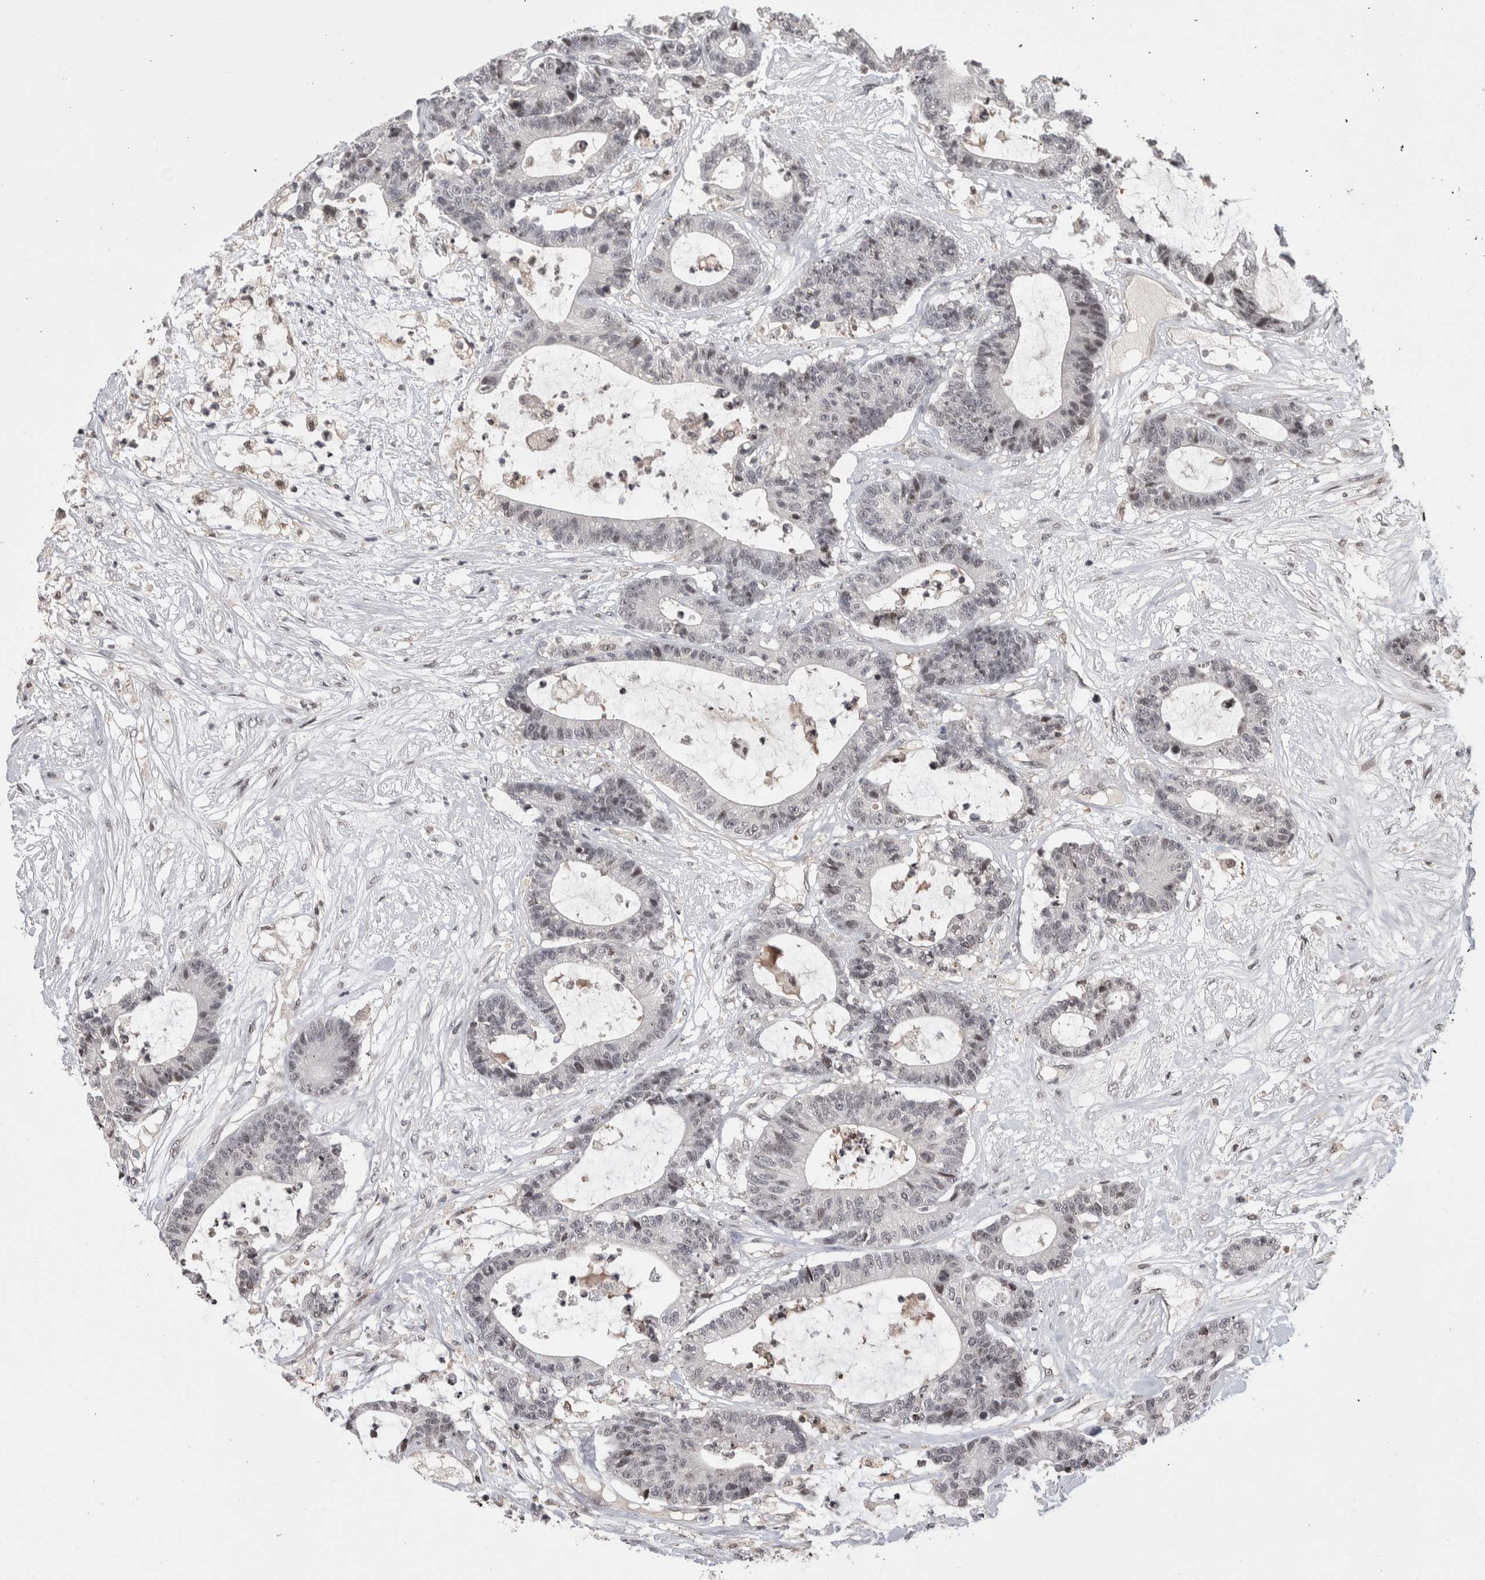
{"staining": {"intensity": "negative", "quantity": "none", "location": "none"}, "tissue": "colorectal cancer", "cell_type": "Tumor cells", "image_type": "cancer", "snomed": [{"axis": "morphology", "description": "Adenocarcinoma, NOS"}, {"axis": "topography", "description": "Colon"}], "caption": "Tumor cells are negative for brown protein staining in adenocarcinoma (colorectal).", "gene": "ZSCAN21", "patient": {"sex": "female", "age": 84}}